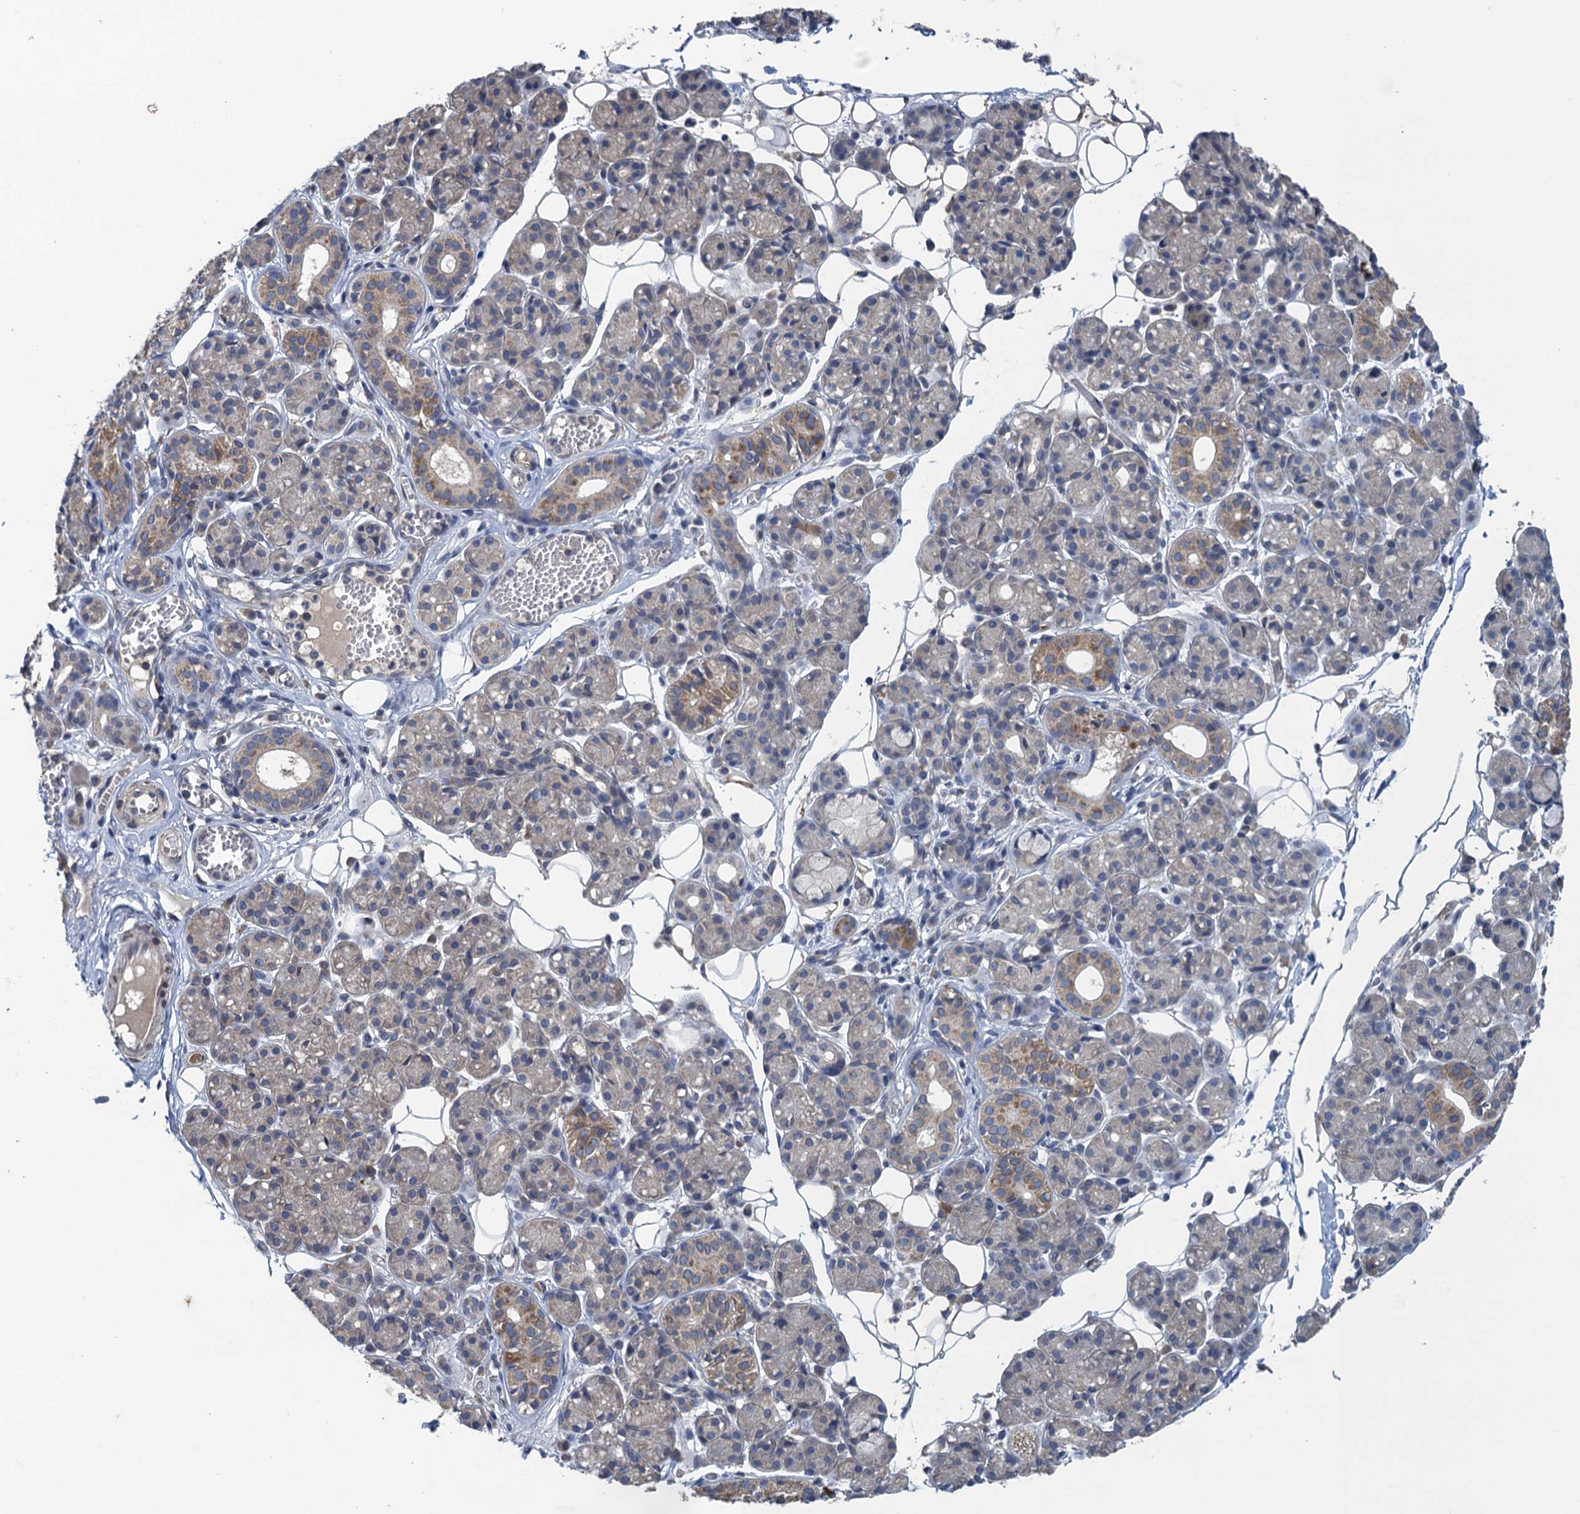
{"staining": {"intensity": "moderate", "quantity": "<25%", "location": "cytoplasmic/membranous"}, "tissue": "salivary gland", "cell_type": "Glandular cells", "image_type": "normal", "snomed": [{"axis": "morphology", "description": "Normal tissue, NOS"}, {"axis": "topography", "description": "Salivary gland"}], "caption": "Immunohistochemistry micrograph of benign salivary gland: salivary gland stained using immunohistochemistry (IHC) demonstrates low levels of moderate protein expression localized specifically in the cytoplasmic/membranous of glandular cells, appearing as a cytoplasmic/membranous brown color.", "gene": "CTU2", "patient": {"sex": "male", "age": 63}}